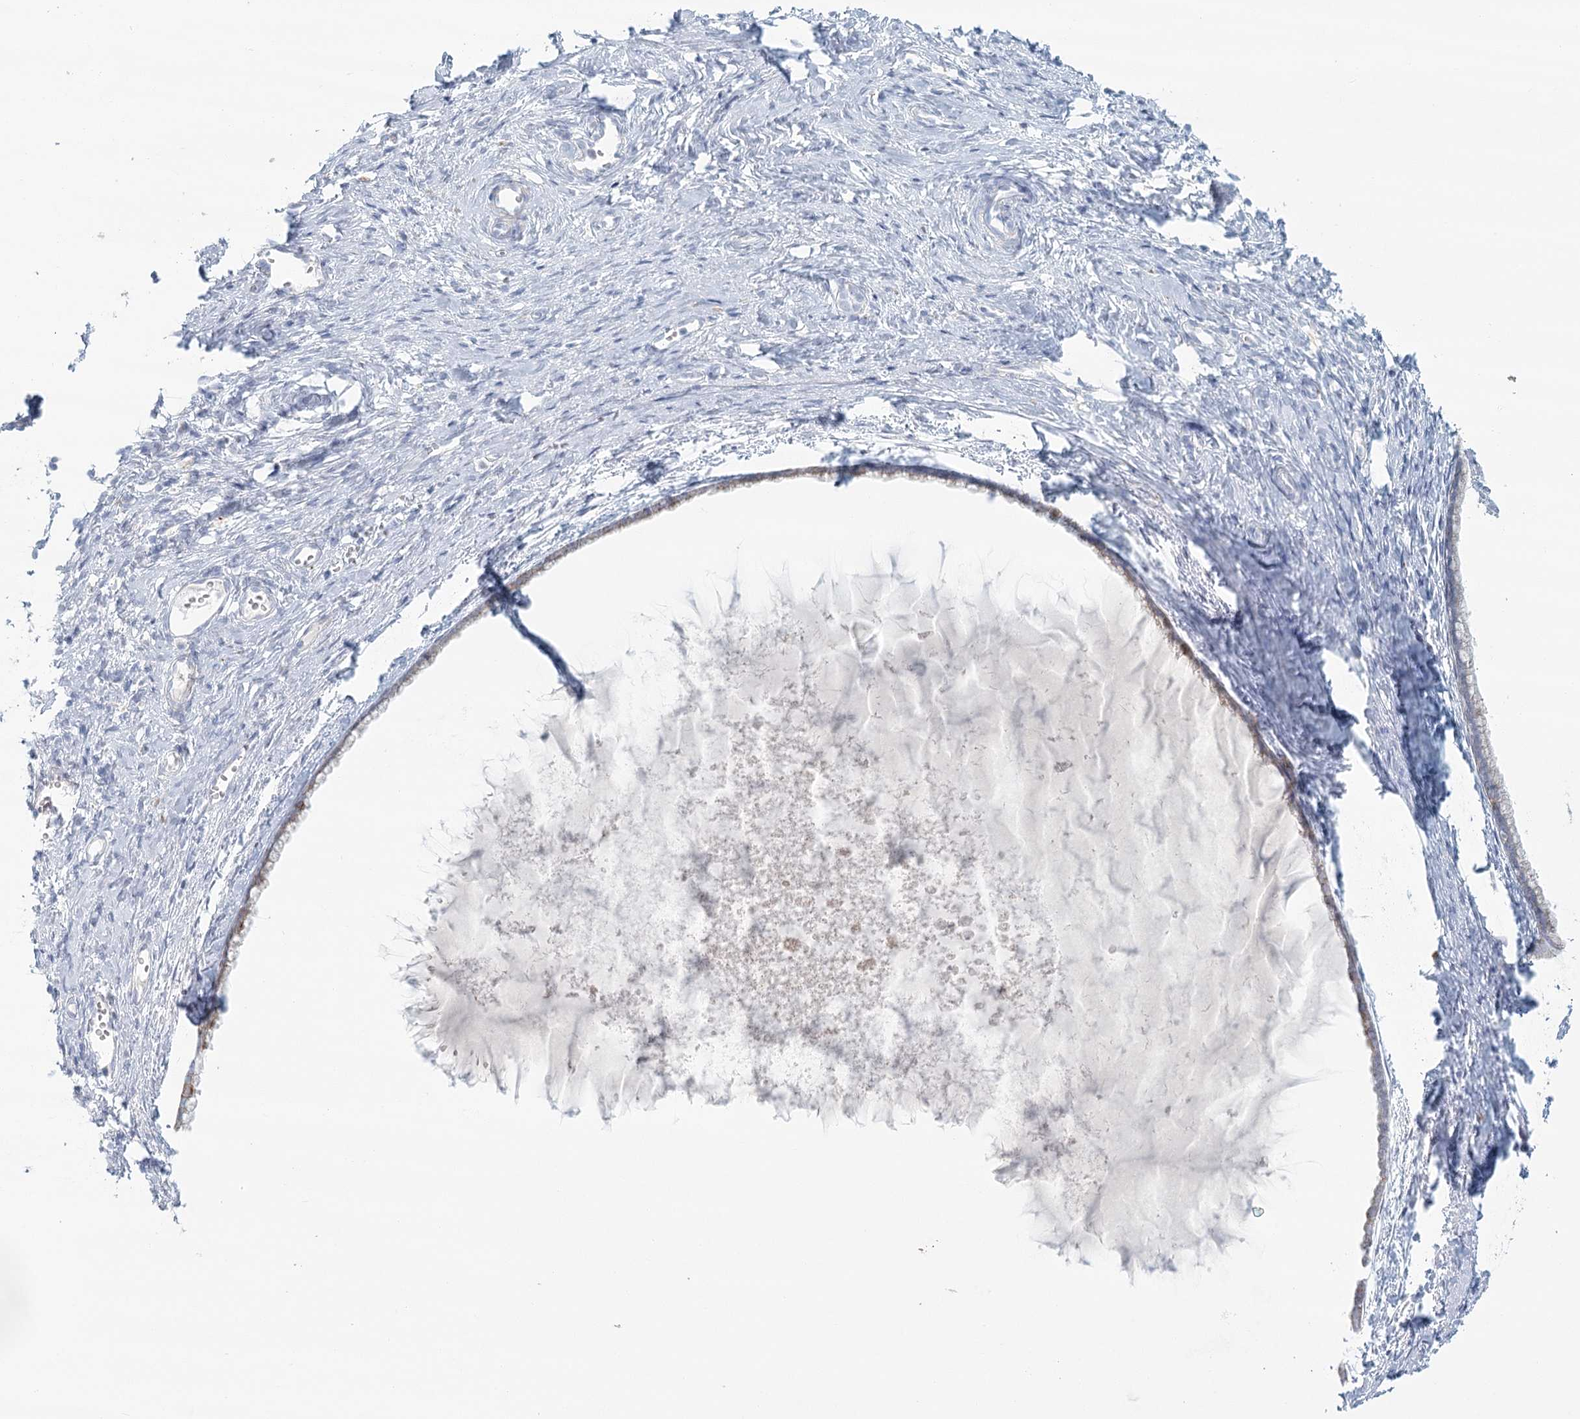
{"staining": {"intensity": "moderate", "quantity": "<25%", "location": "cytoplasmic/membranous"}, "tissue": "cervix", "cell_type": "Glandular cells", "image_type": "normal", "snomed": [{"axis": "morphology", "description": "Normal tissue, NOS"}, {"axis": "topography", "description": "Cervix"}], "caption": "Cervix stained with DAB immunohistochemistry displays low levels of moderate cytoplasmic/membranous staining in about <25% of glandular cells. (DAB (3,3'-diaminobenzidine) = brown stain, brightfield microscopy at high magnification).", "gene": "BPHL", "patient": {"sex": "female", "age": 75}}